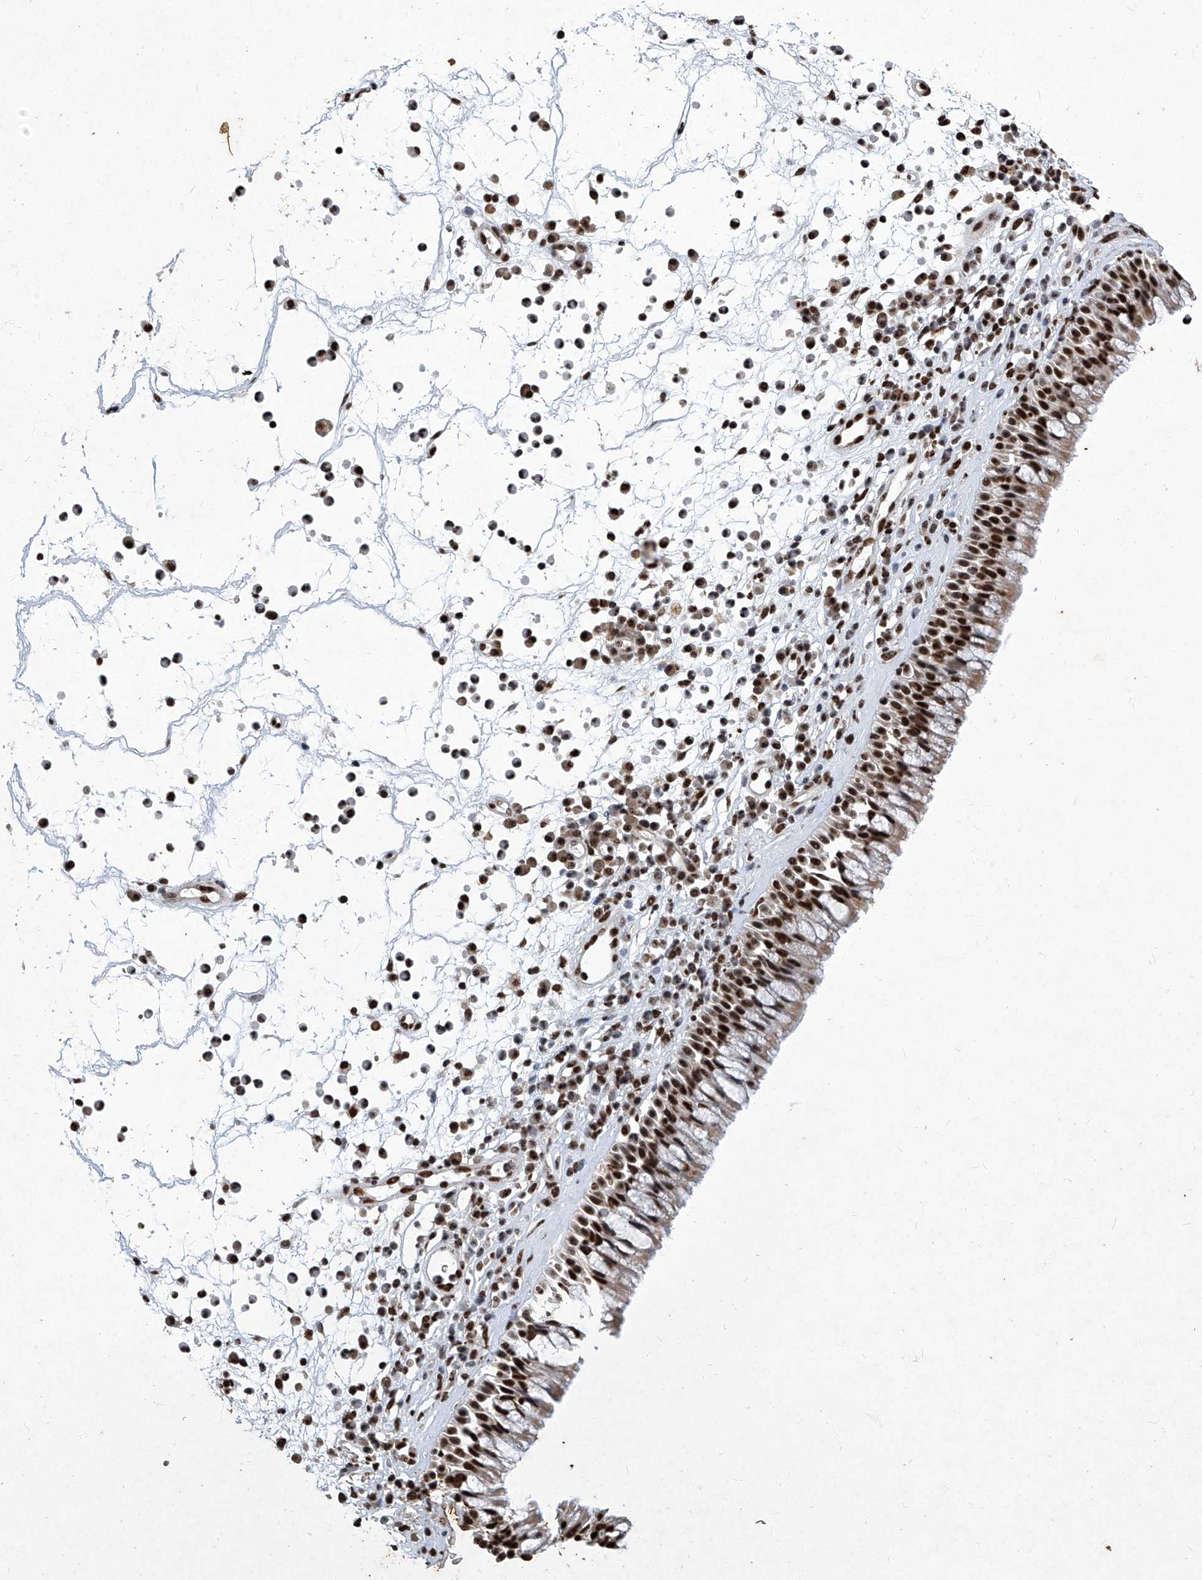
{"staining": {"intensity": "strong", "quantity": ">75%", "location": "nuclear"}, "tissue": "nasopharynx", "cell_type": "Respiratory epithelial cells", "image_type": "normal", "snomed": [{"axis": "morphology", "description": "Normal tissue, NOS"}, {"axis": "morphology", "description": "Inflammation, NOS"}, {"axis": "morphology", "description": "Malignant melanoma, Metastatic site"}, {"axis": "topography", "description": "Nasopharynx"}], "caption": "Nasopharynx stained for a protein displays strong nuclear positivity in respiratory epithelial cells.", "gene": "HBP1", "patient": {"sex": "male", "age": 70}}